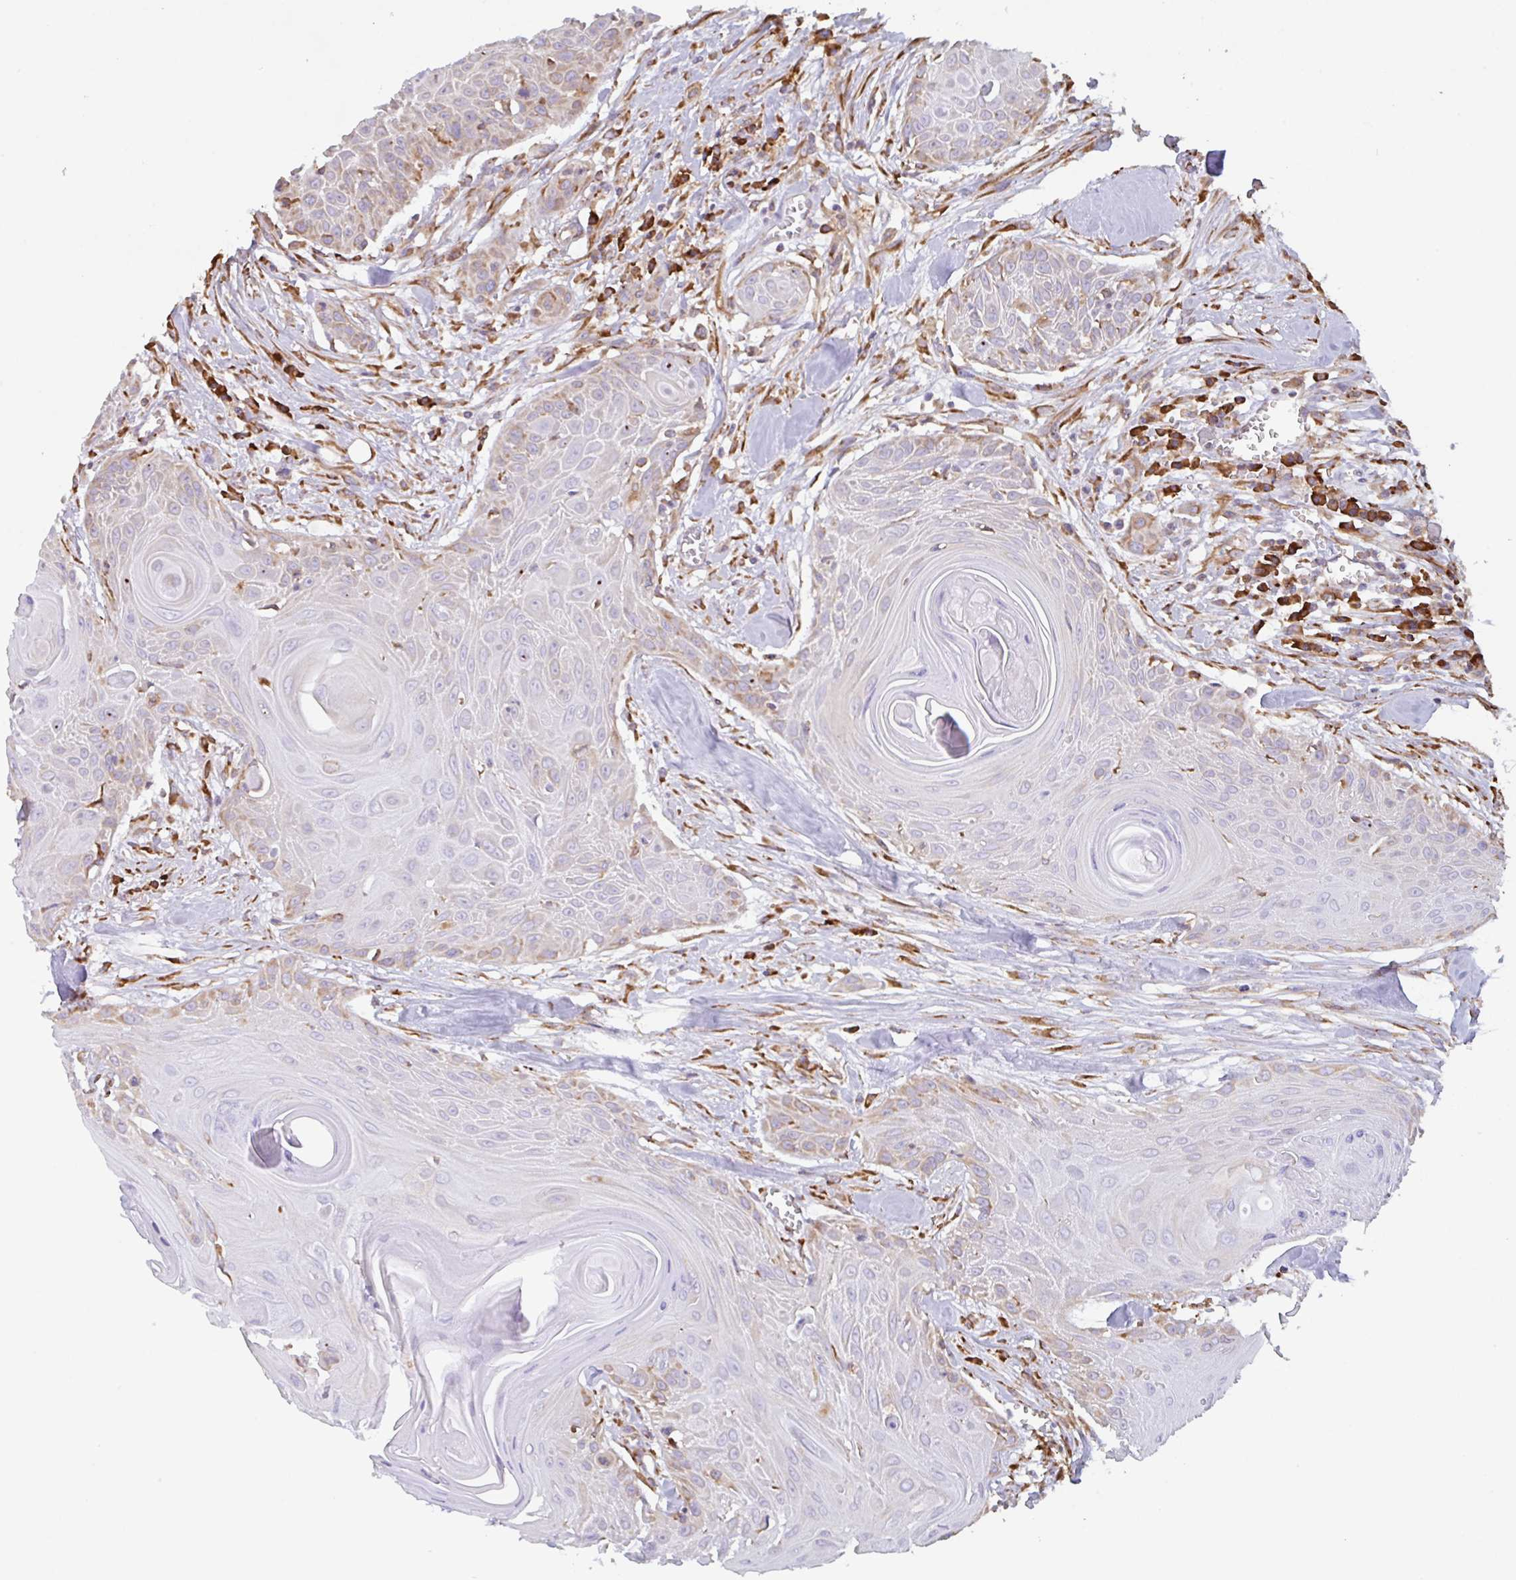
{"staining": {"intensity": "weak", "quantity": "25%-75%", "location": "cytoplasmic/membranous"}, "tissue": "head and neck cancer", "cell_type": "Tumor cells", "image_type": "cancer", "snomed": [{"axis": "morphology", "description": "Squamous cell carcinoma, NOS"}, {"axis": "topography", "description": "Lymph node"}, {"axis": "topography", "description": "Salivary gland"}, {"axis": "topography", "description": "Head-Neck"}], "caption": "High-power microscopy captured an immunohistochemistry photomicrograph of head and neck cancer, revealing weak cytoplasmic/membranous expression in about 25%-75% of tumor cells.", "gene": "DOK4", "patient": {"sex": "female", "age": 74}}